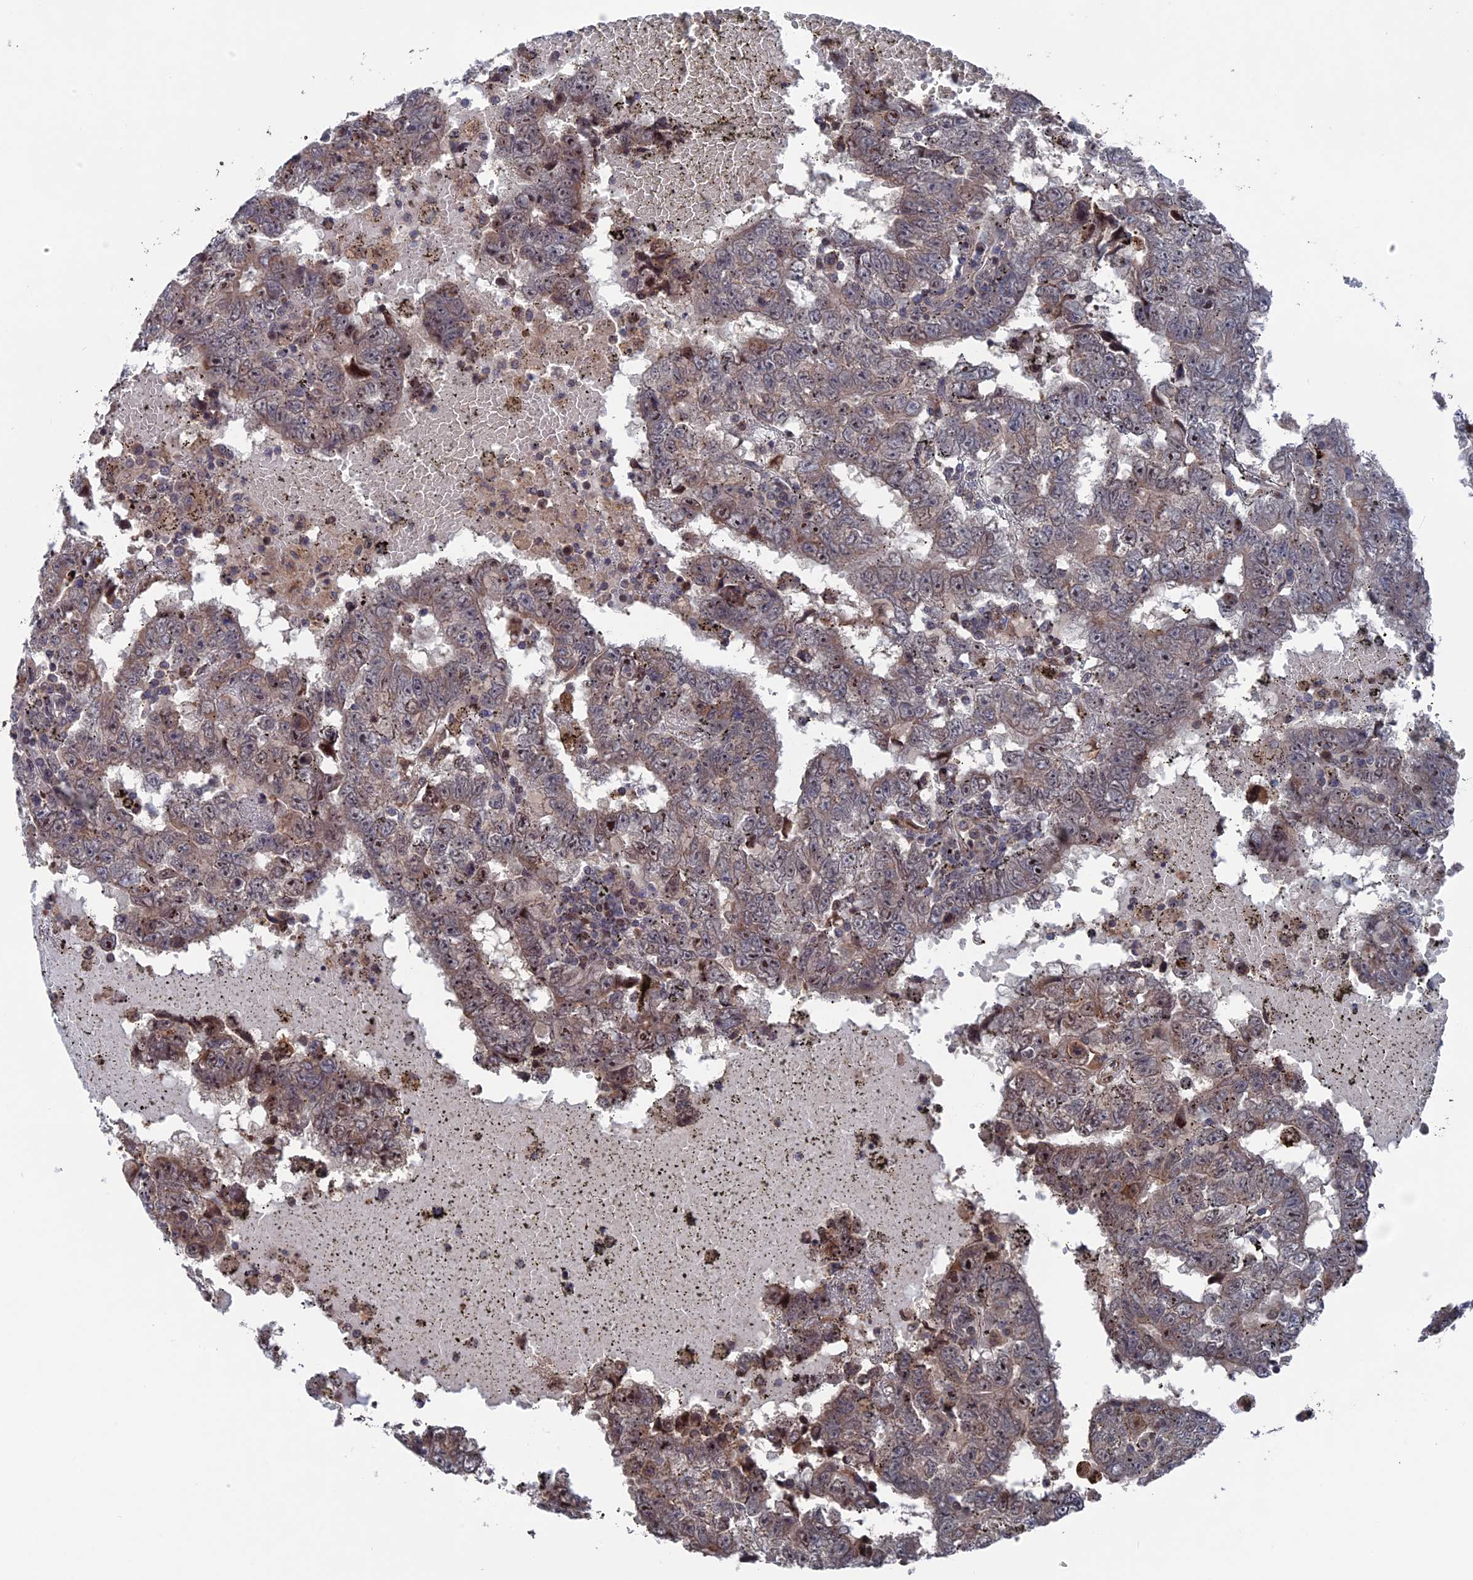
{"staining": {"intensity": "moderate", "quantity": "<25%", "location": "cytoplasmic/membranous,nuclear"}, "tissue": "testis cancer", "cell_type": "Tumor cells", "image_type": "cancer", "snomed": [{"axis": "morphology", "description": "Carcinoma, Embryonal, NOS"}, {"axis": "topography", "description": "Testis"}], "caption": "Testis cancer was stained to show a protein in brown. There is low levels of moderate cytoplasmic/membranous and nuclear positivity in about <25% of tumor cells.", "gene": "PLA2G15", "patient": {"sex": "male", "age": 25}}